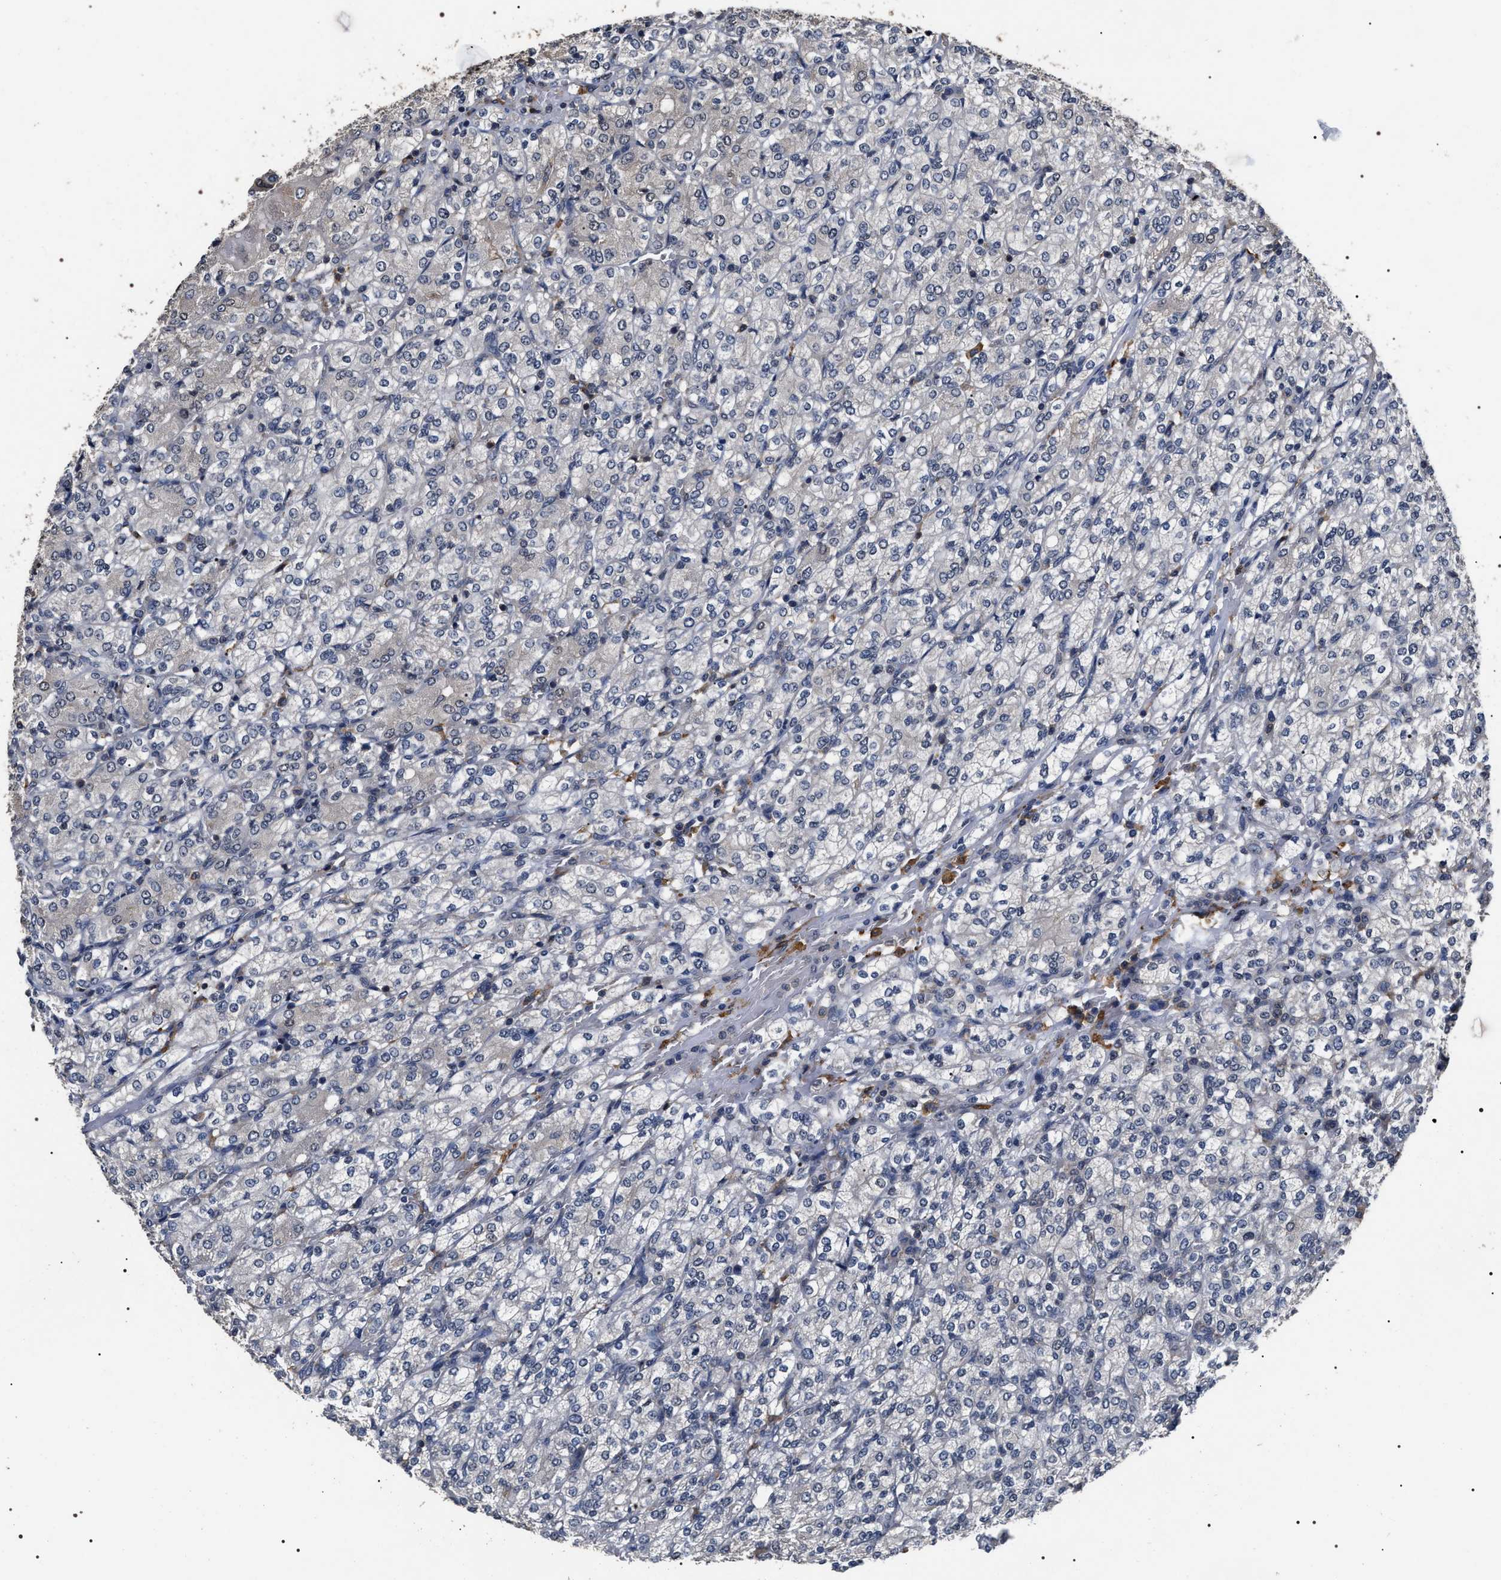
{"staining": {"intensity": "negative", "quantity": "none", "location": "none"}, "tissue": "renal cancer", "cell_type": "Tumor cells", "image_type": "cancer", "snomed": [{"axis": "morphology", "description": "Adenocarcinoma, NOS"}, {"axis": "topography", "description": "Kidney"}], "caption": "Image shows no protein staining in tumor cells of renal cancer (adenocarcinoma) tissue.", "gene": "UPF3A", "patient": {"sex": "male", "age": 77}}